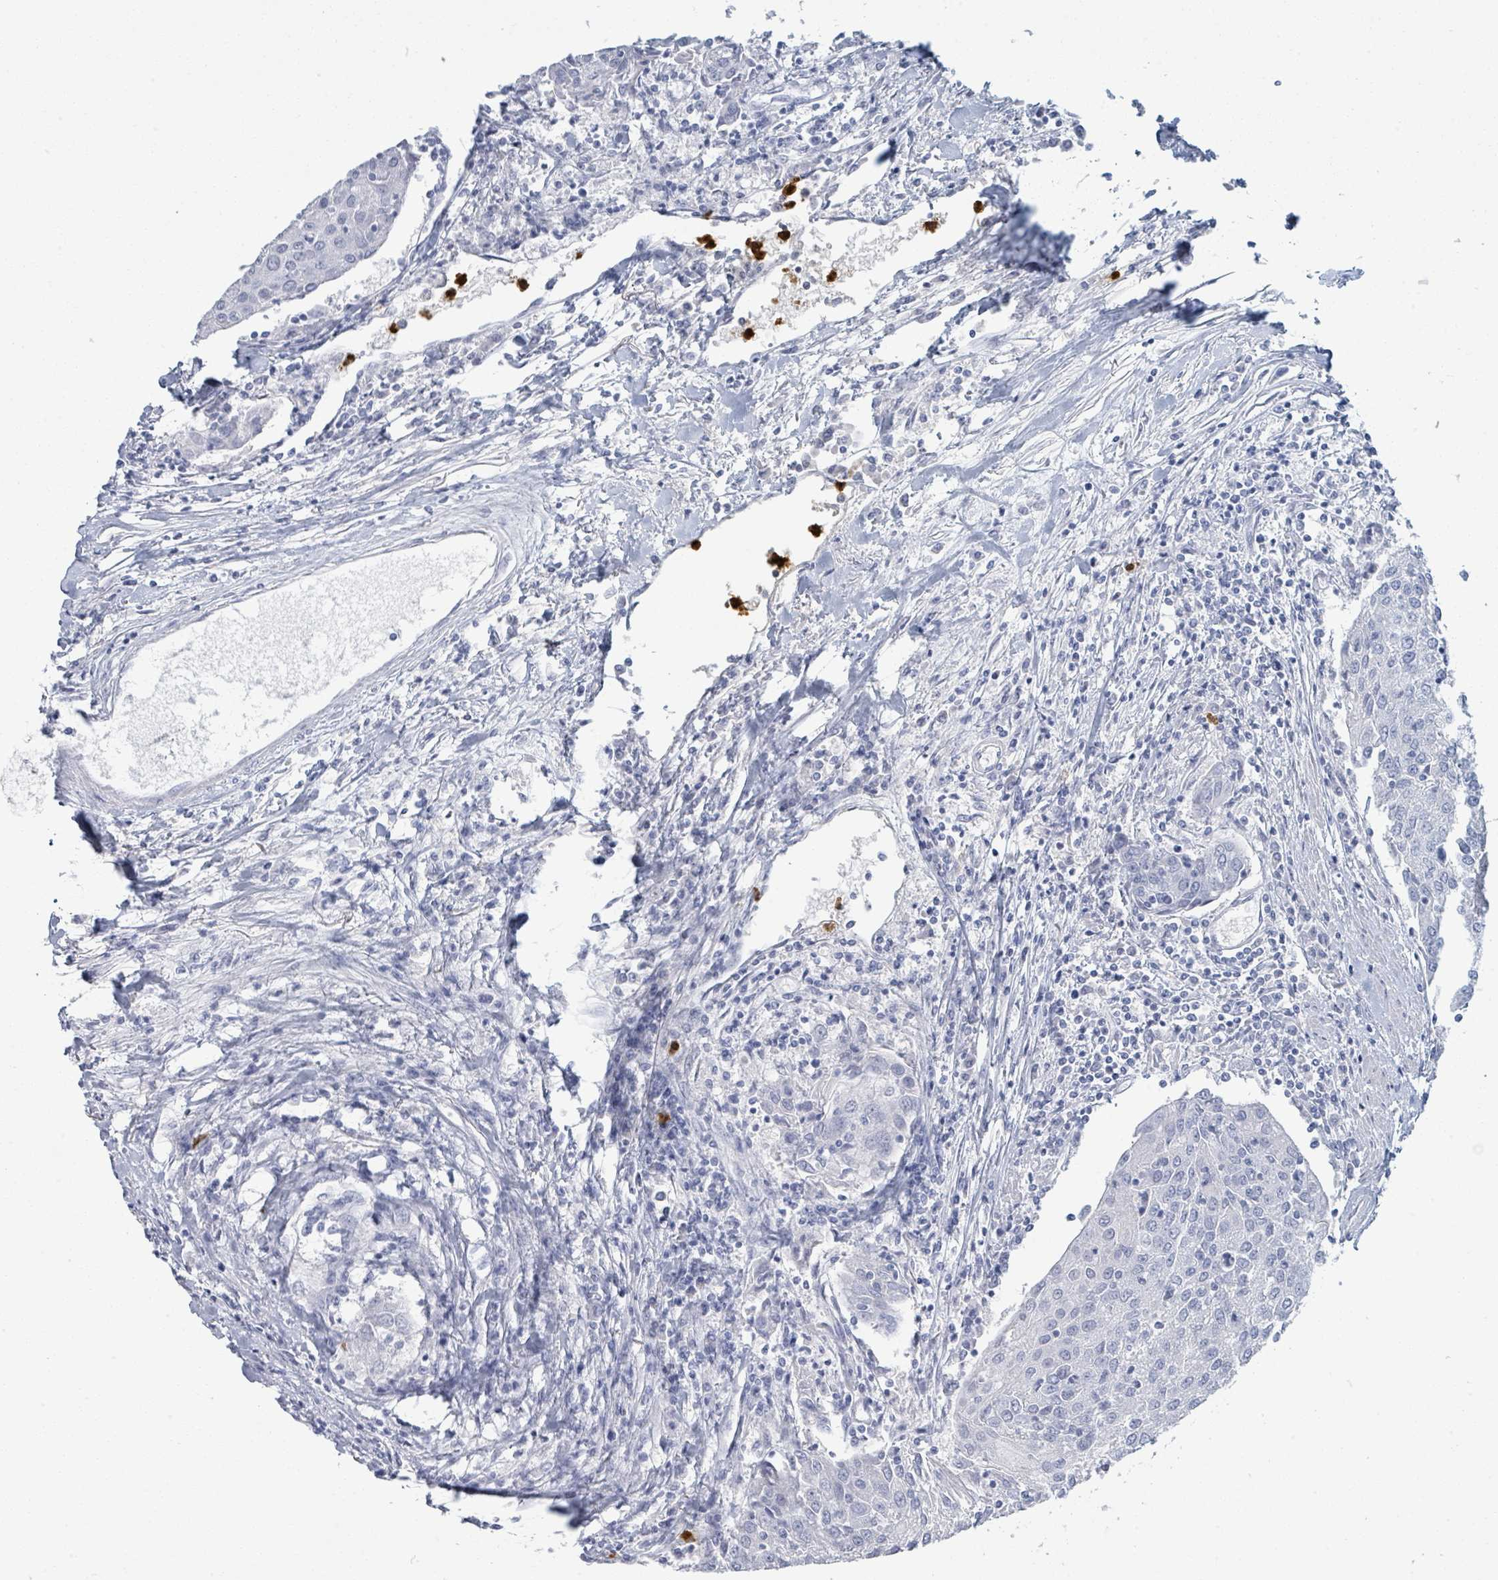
{"staining": {"intensity": "negative", "quantity": "none", "location": "none"}, "tissue": "urothelial cancer", "cell_type": "Tumor cells", "image_type": "cancer", "snomed": [{"axis": "morphology", "description": "Urothelial carcinoma, High grade"}, {"axis": "topography", "description": "Urinary bladder"}], "caption": "High magnification brightfield microscopy of urothelial cancer stained with DAB (brown) and counterstained with hematoxylin (blue): tumor cells show no significant positivity.", "gene": "DEFA4", "patient": {"sex": "female", "age": 85}}